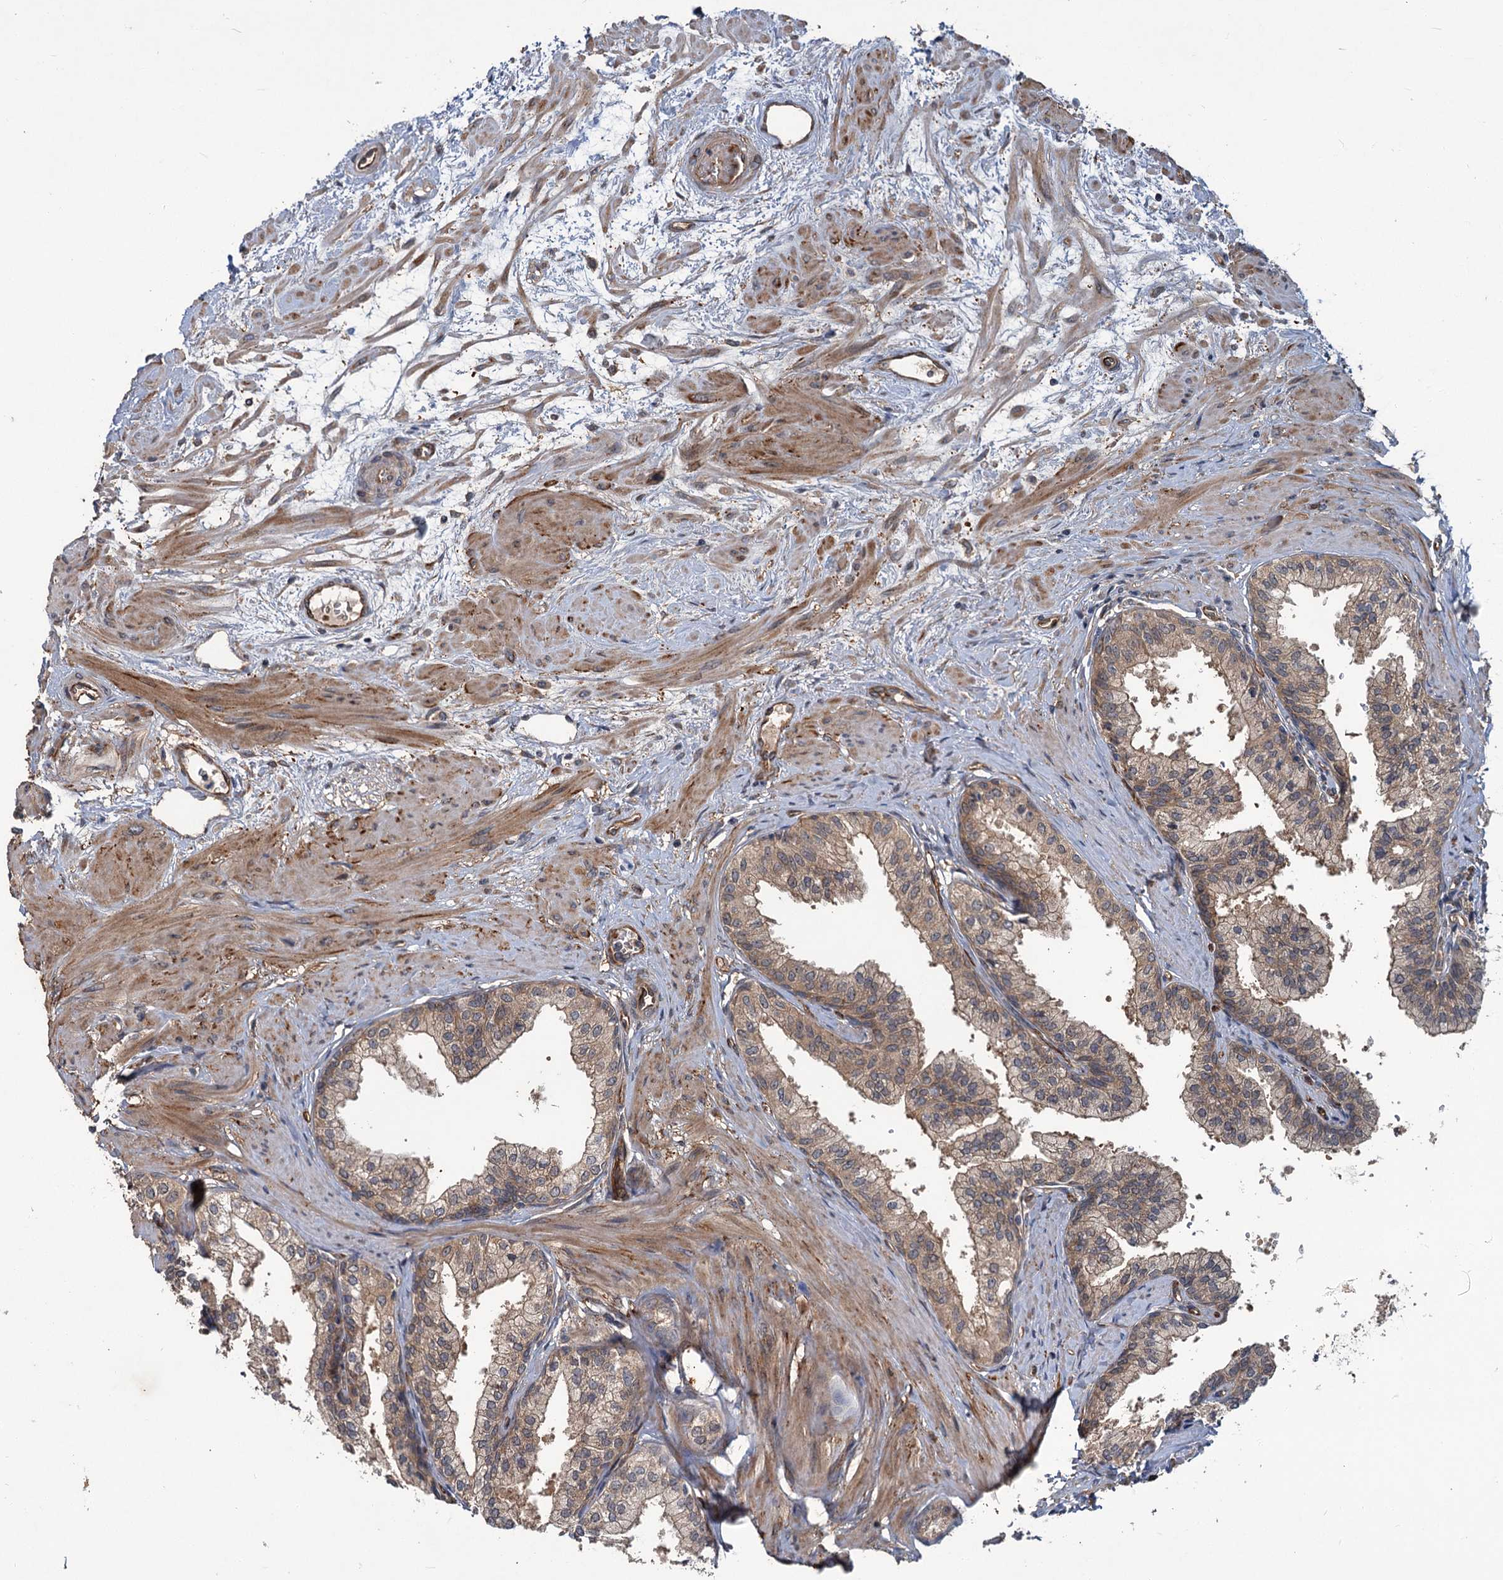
{"staining": {"intensity": "moderate", "quantity": ">75%", "location": "cytoplasmic/membranous"}, "tissue": "prostate", "cell_type": "Glandular cells", "image_type": "normal", "snomed": [{"axis": "morphology", "description": "Normal tissue, NOS"}, {"axis": "topography", "description": "Prostate"}], "caption": "About >75% of glandular cells in unremarkable prostate show moderate cytoplasmic/membranous protein expression as visualized by brown immunohistochemical staining.", "gene": "PKN2", "patient": {"sex": "male", "age": 60}}